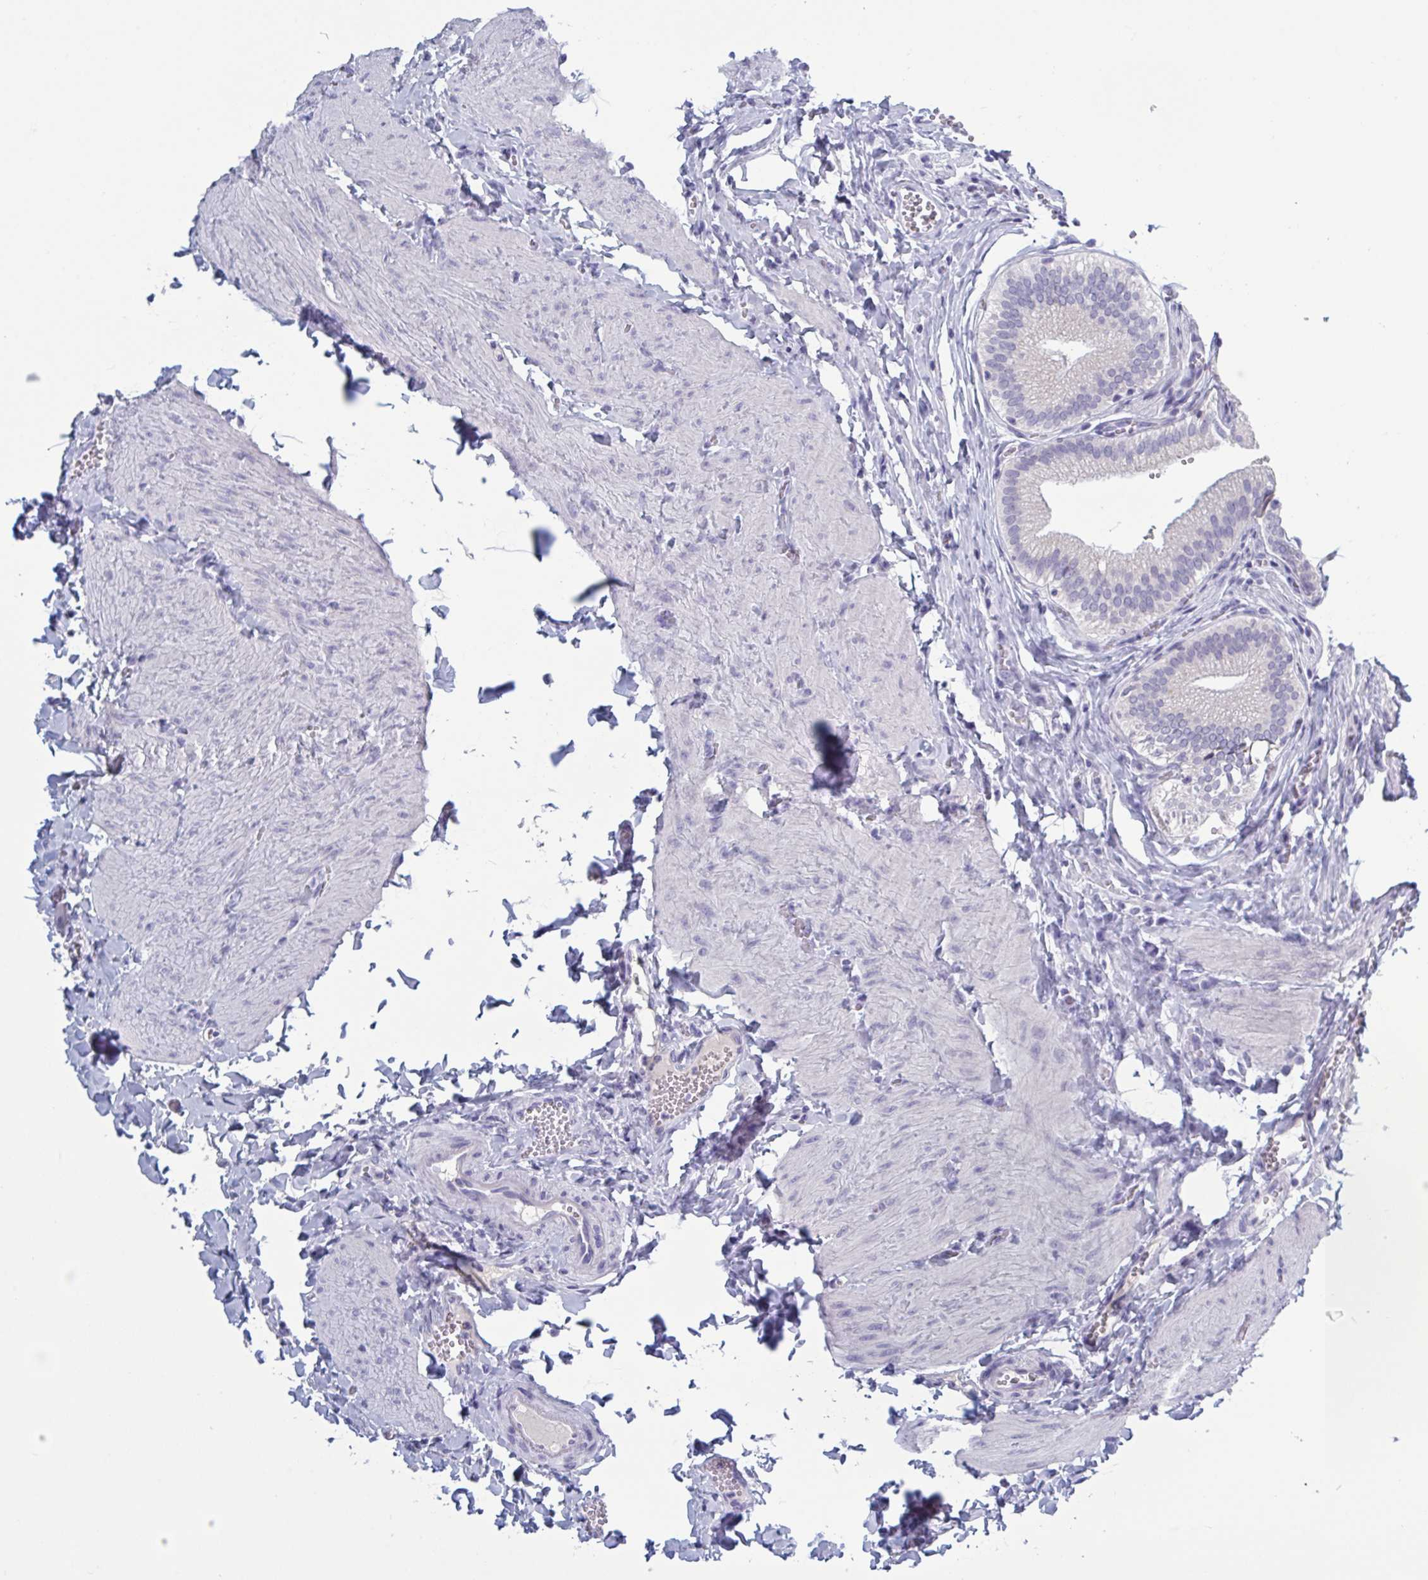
{"staining": {"intensity": "negative", "quantity": "none", "location": "none"}, "tissue": "gallbladder", "cell_type": "Glandular cells", "image_type": "normal", "snomed": [{"axis": "morphology", "description": "Normal tissue, NOS"}, {"axis": "topography", "description": "Gallbladder"}, {"axis": "topography", "description": "Peripheral nerve tissue"}], "caption": "High power microscopy photomicrograph of an immunohistochemistry histopathology image of normal gallbladder, revealing no significant staining in glandular cells. (Immunohistochemistry (ihc), brightfield microscopy, high magnification).", "gene": "NDUFC2", "patient": {"sex": "male", "age": 17}}